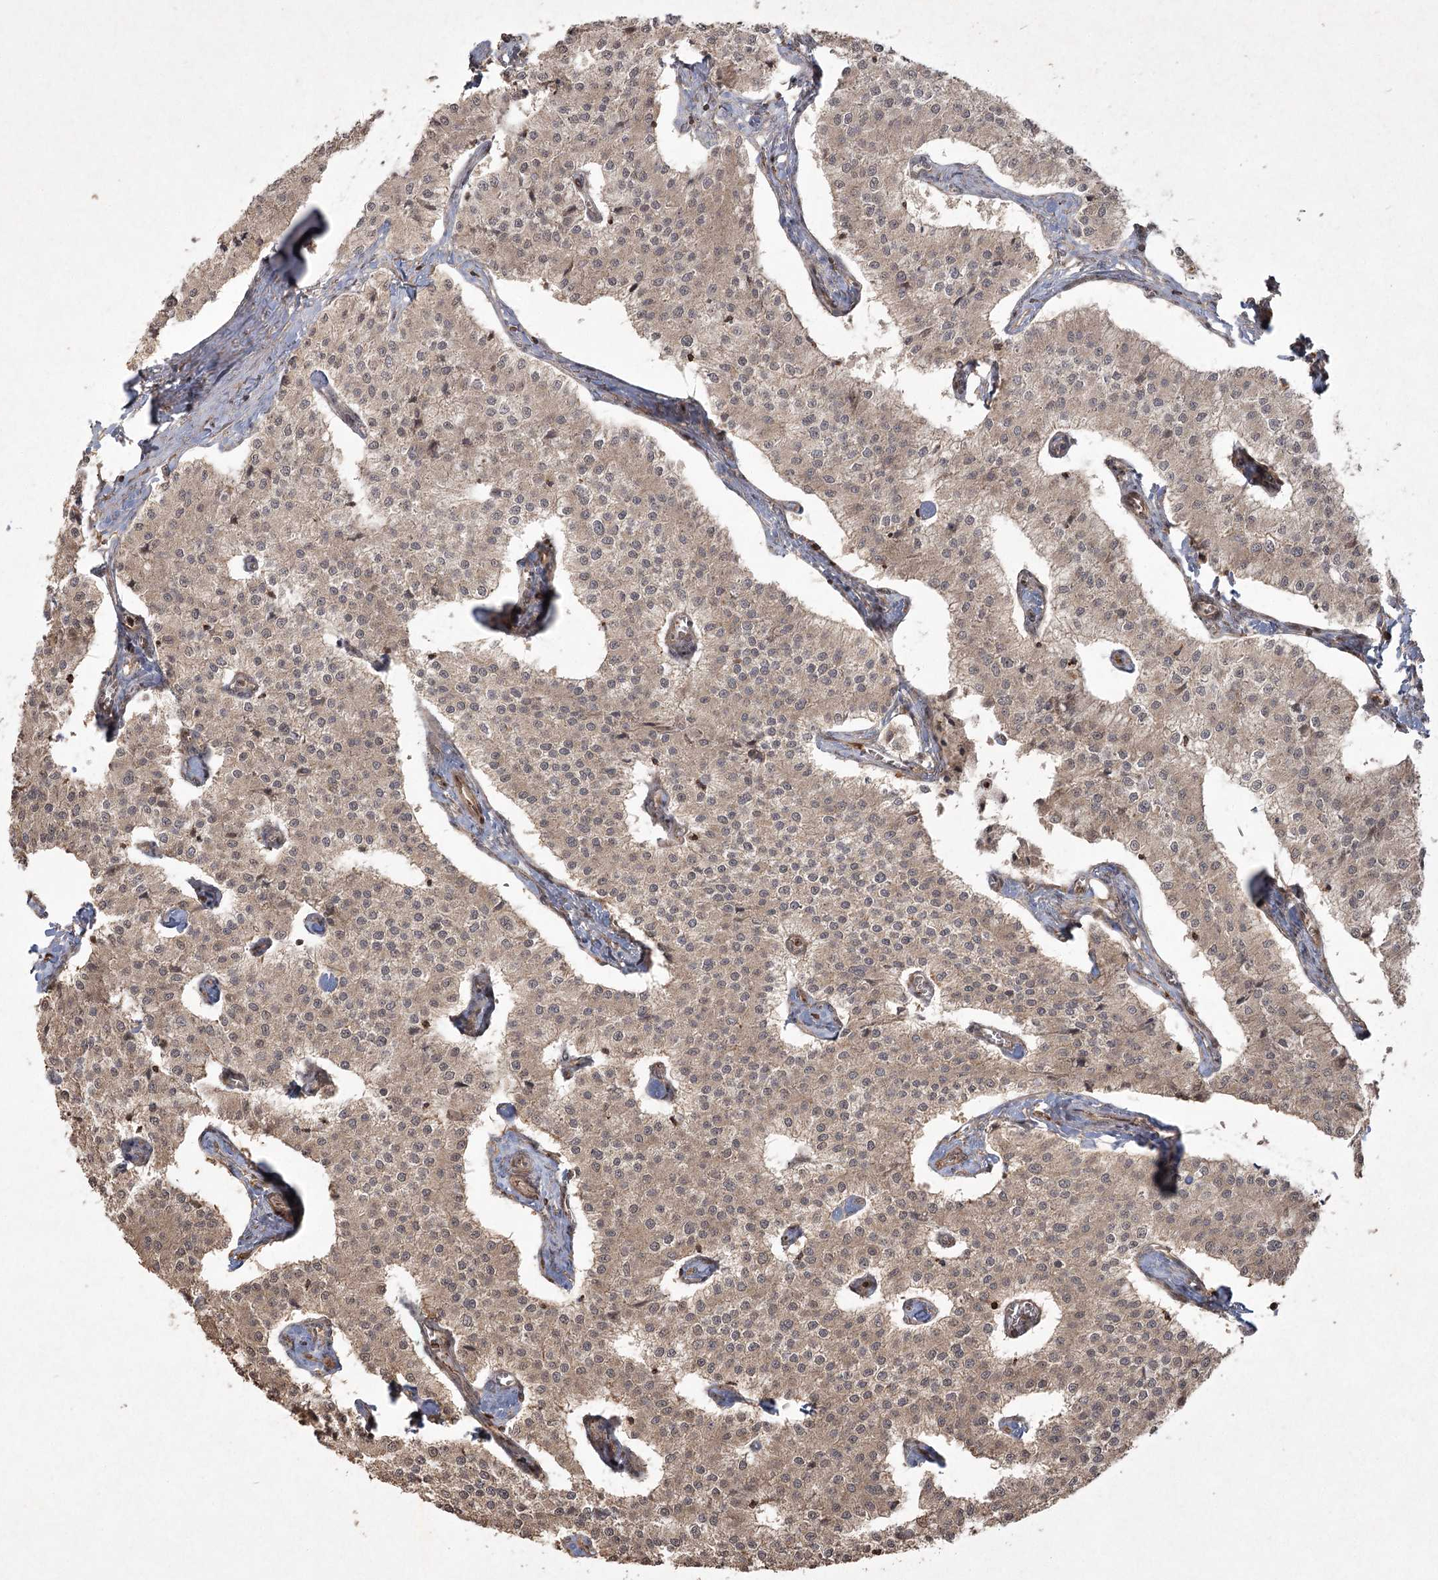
{"staining": {"intensity": "weak", "quantity": ">75%", "location": "cytoplasmic/membranous,nuclear"}, "tissue": "carcinoid", "cell_type": "Tumor cells", "image_type": "cancer", "snomed": [{"axis": "morphology", "description": "Carcinoid, malignant, NOS"}, {"axis": "topography", "description": "Colon"}], "caption": "Carcinoid tissue exhibits weak cytoplasmic/membranous and nuclear staining in approximately >75% of tumor cells", "gene": "CPLANE1", "patient": {"sex": "female", "age": 52}}